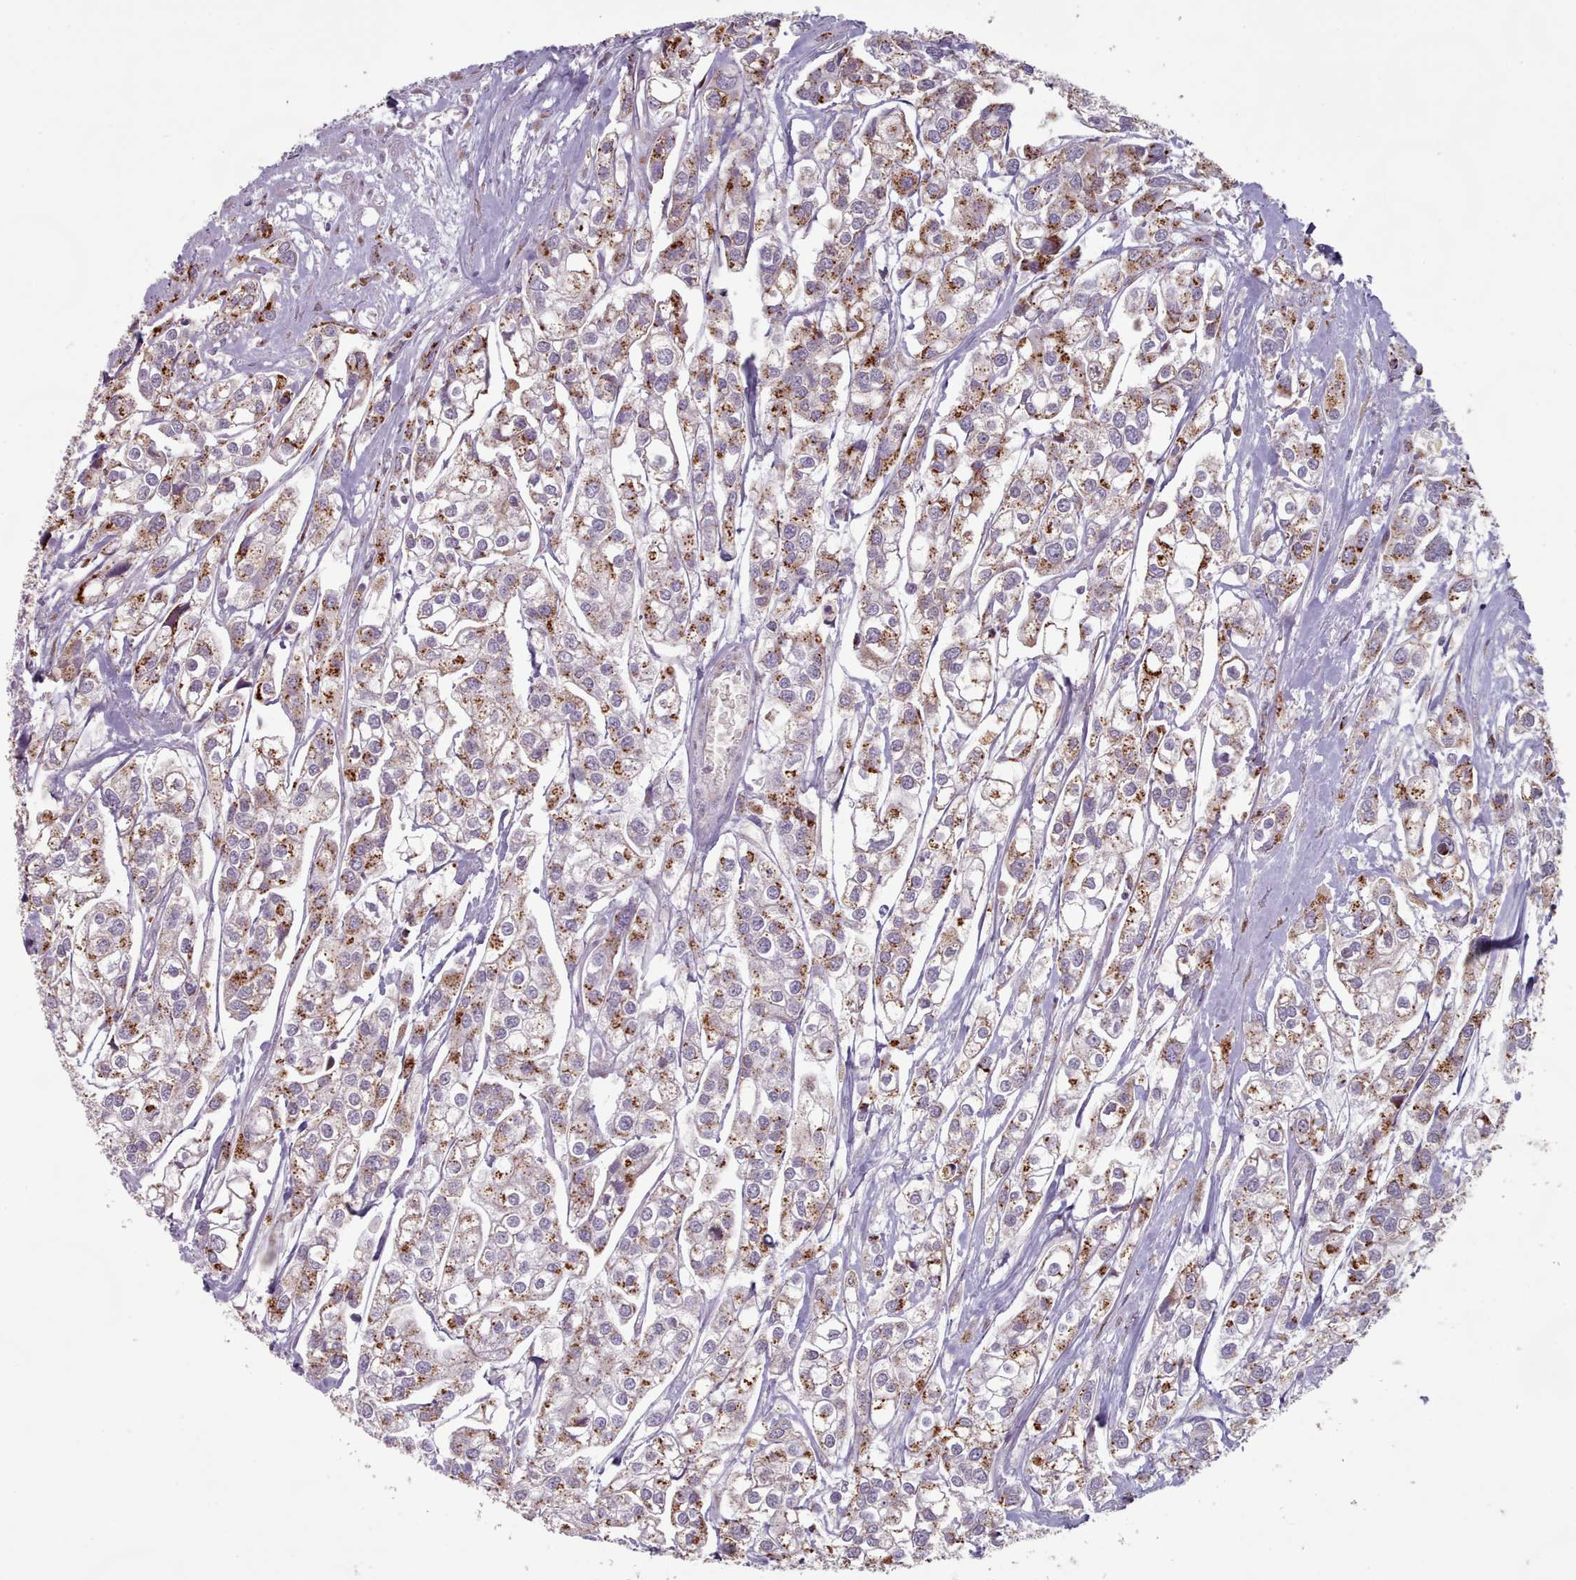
{"staining": {"intensity": "moderate", "quantity": ">75%", "location": "cytoplasmic/membranous"}, "tissue": "urothelial cancer", "cell_type": "Tumor cells", "image_type": "cancer", "snomed": [{"axis": "morphology", "description": "Urothelial carcinoma, High grade"}, {"axis": "topography", "description": "Urinary bladder"}], "caption": "Protein staining by IHC reveals moderate cytoplasmic/membranous positivity in about >75% of tumor cells in urothelial carcinoma (high-grade).", "gene": "MAN1B1", "patient": {"sex": "male", "age": 67}}